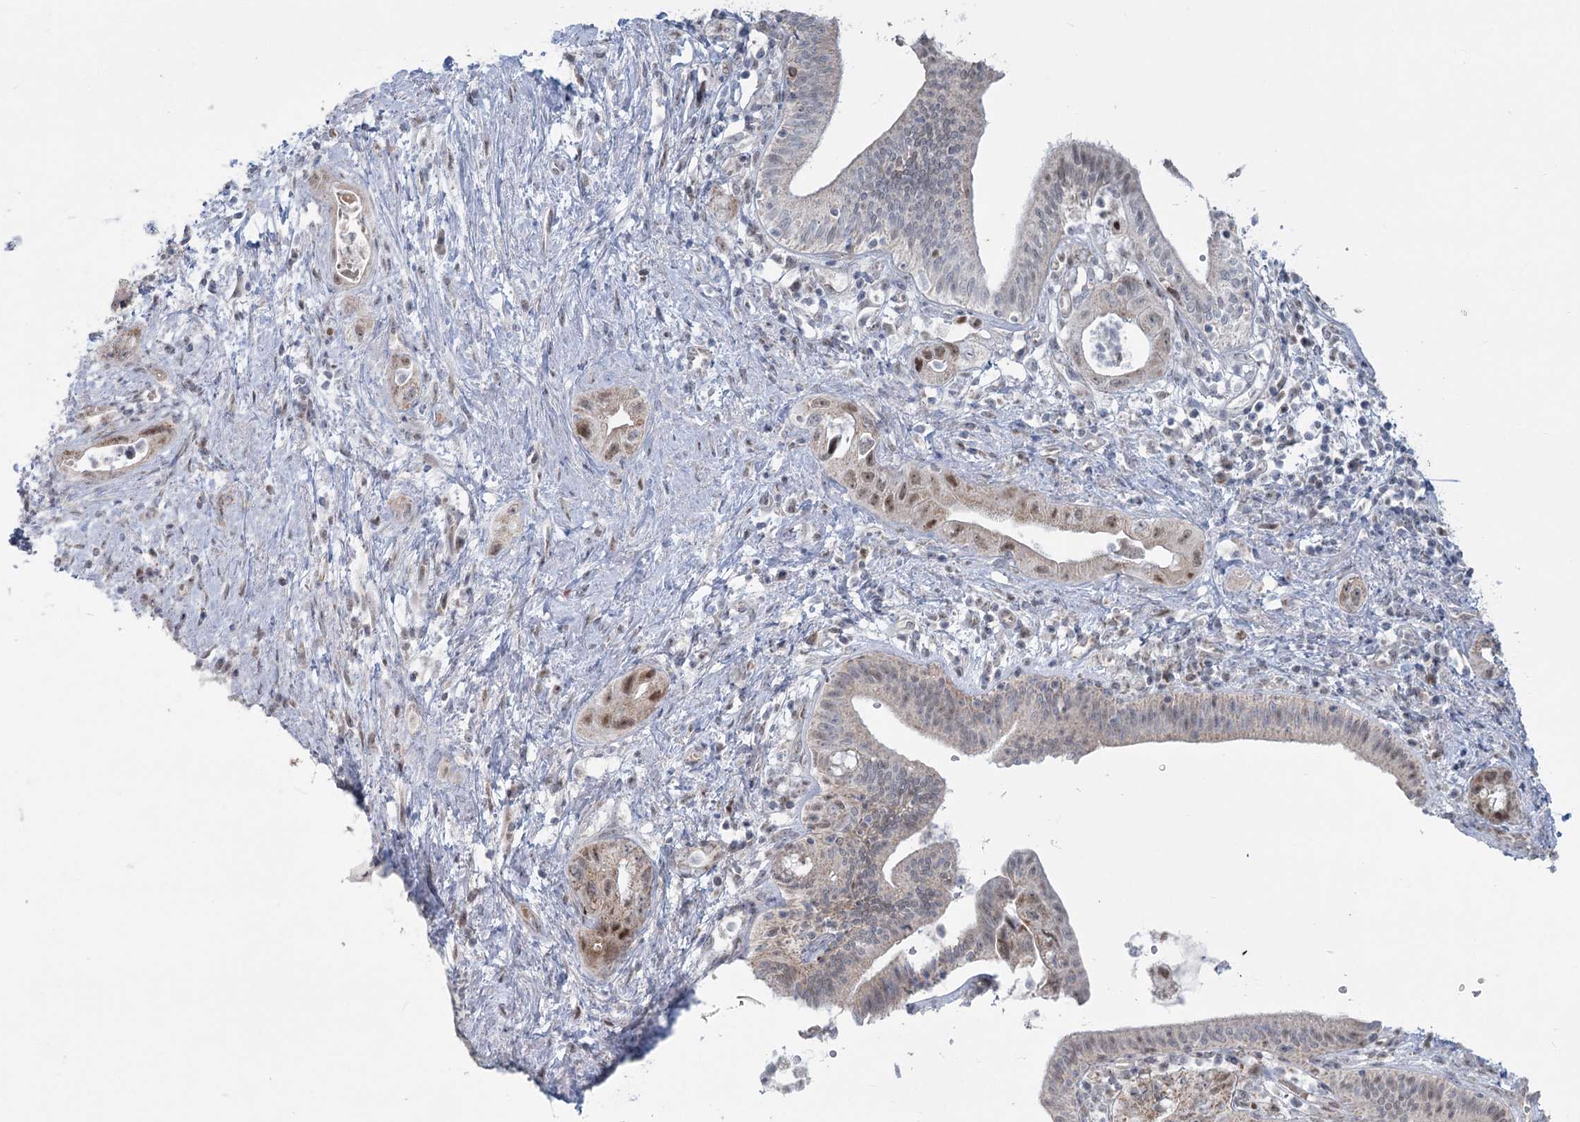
{"staining": {"intensity": "moderate", "quantity": "<25%", "location": "cytoplasmic/membranous,nuclear"}, "tissue": "pancreatic cancer", "cell_type": "Tumor cells", "image_type": "cancer", "snomed": [{"axis": "morphology", "description": "Adenocarcinoma, NOS"}, {"axis": "topography", "description": "Pancreas"}], "caption": "Brown immunohistochemical staining in human pancreatic adenocarcinoma exhibits moderate cytoplasmic/membranous and nuclear staining in approximately <25% of tumor cells.", "gene": "MTG1", "patient": {"sex": "female", "age": 73}}